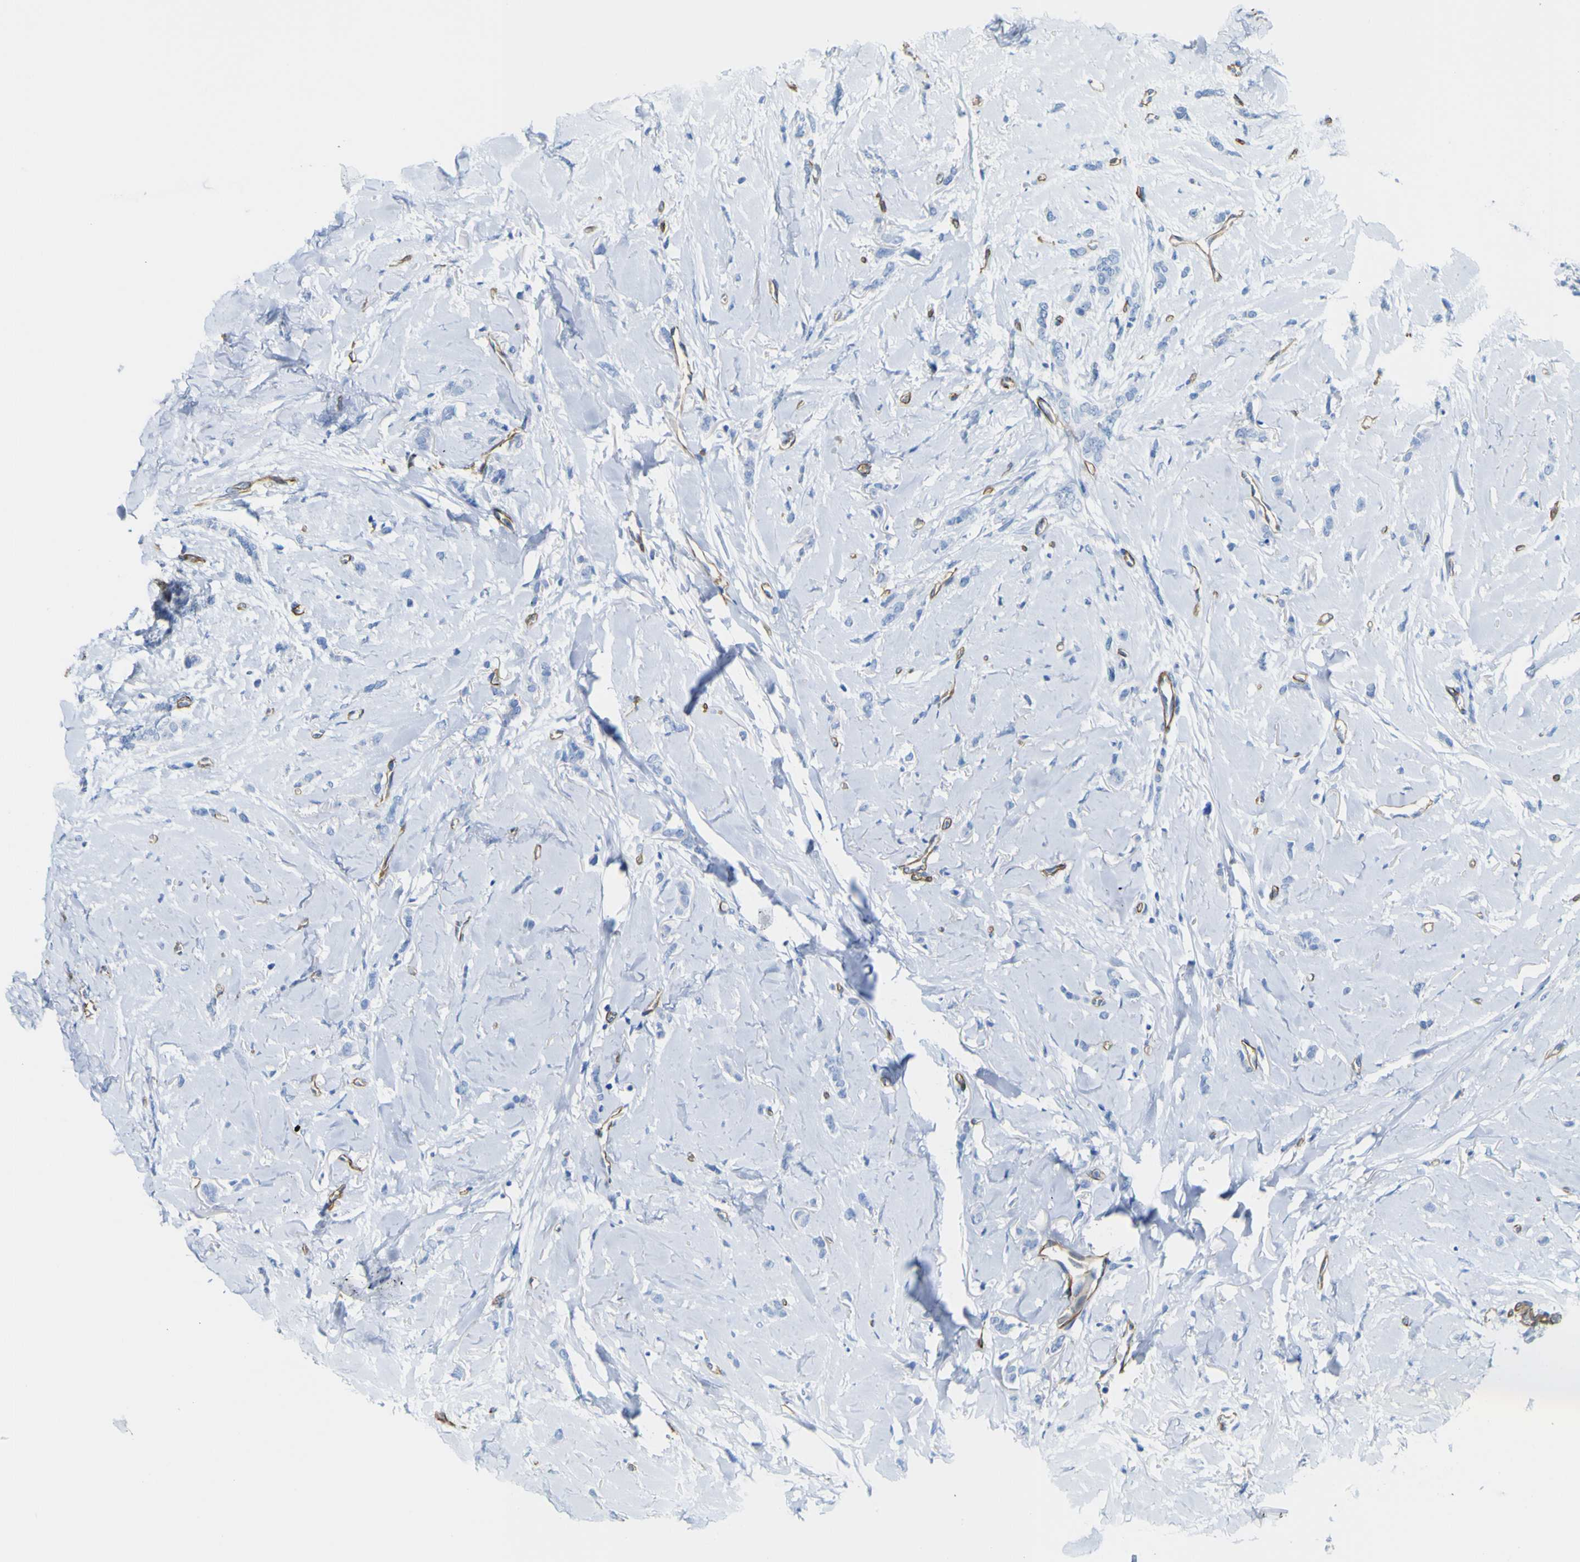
{"staining": {"intensity": "negative", "quantity": "none", "location": "none"}, "tissue": "breast cancer", "cell_type": "Tumor cells", "image_type": "cancer", "snomed": [{"axis": "morphology", "description": "Lobular carcinoma"}, {"axis": "topography", "description": "Skin"}, {"axis": "topography", "description": "Breast"}], "caption": "Protein analysis of breast cancer reveals no significant positivity in tumor cells. (DAB (3,3'-diaminobenzidine) immunohistochemistry (IHC) visualized using brightfield microscopy, high magnification).", "gene": "CD93", "patient": {"sex": "female", "age": 46}}